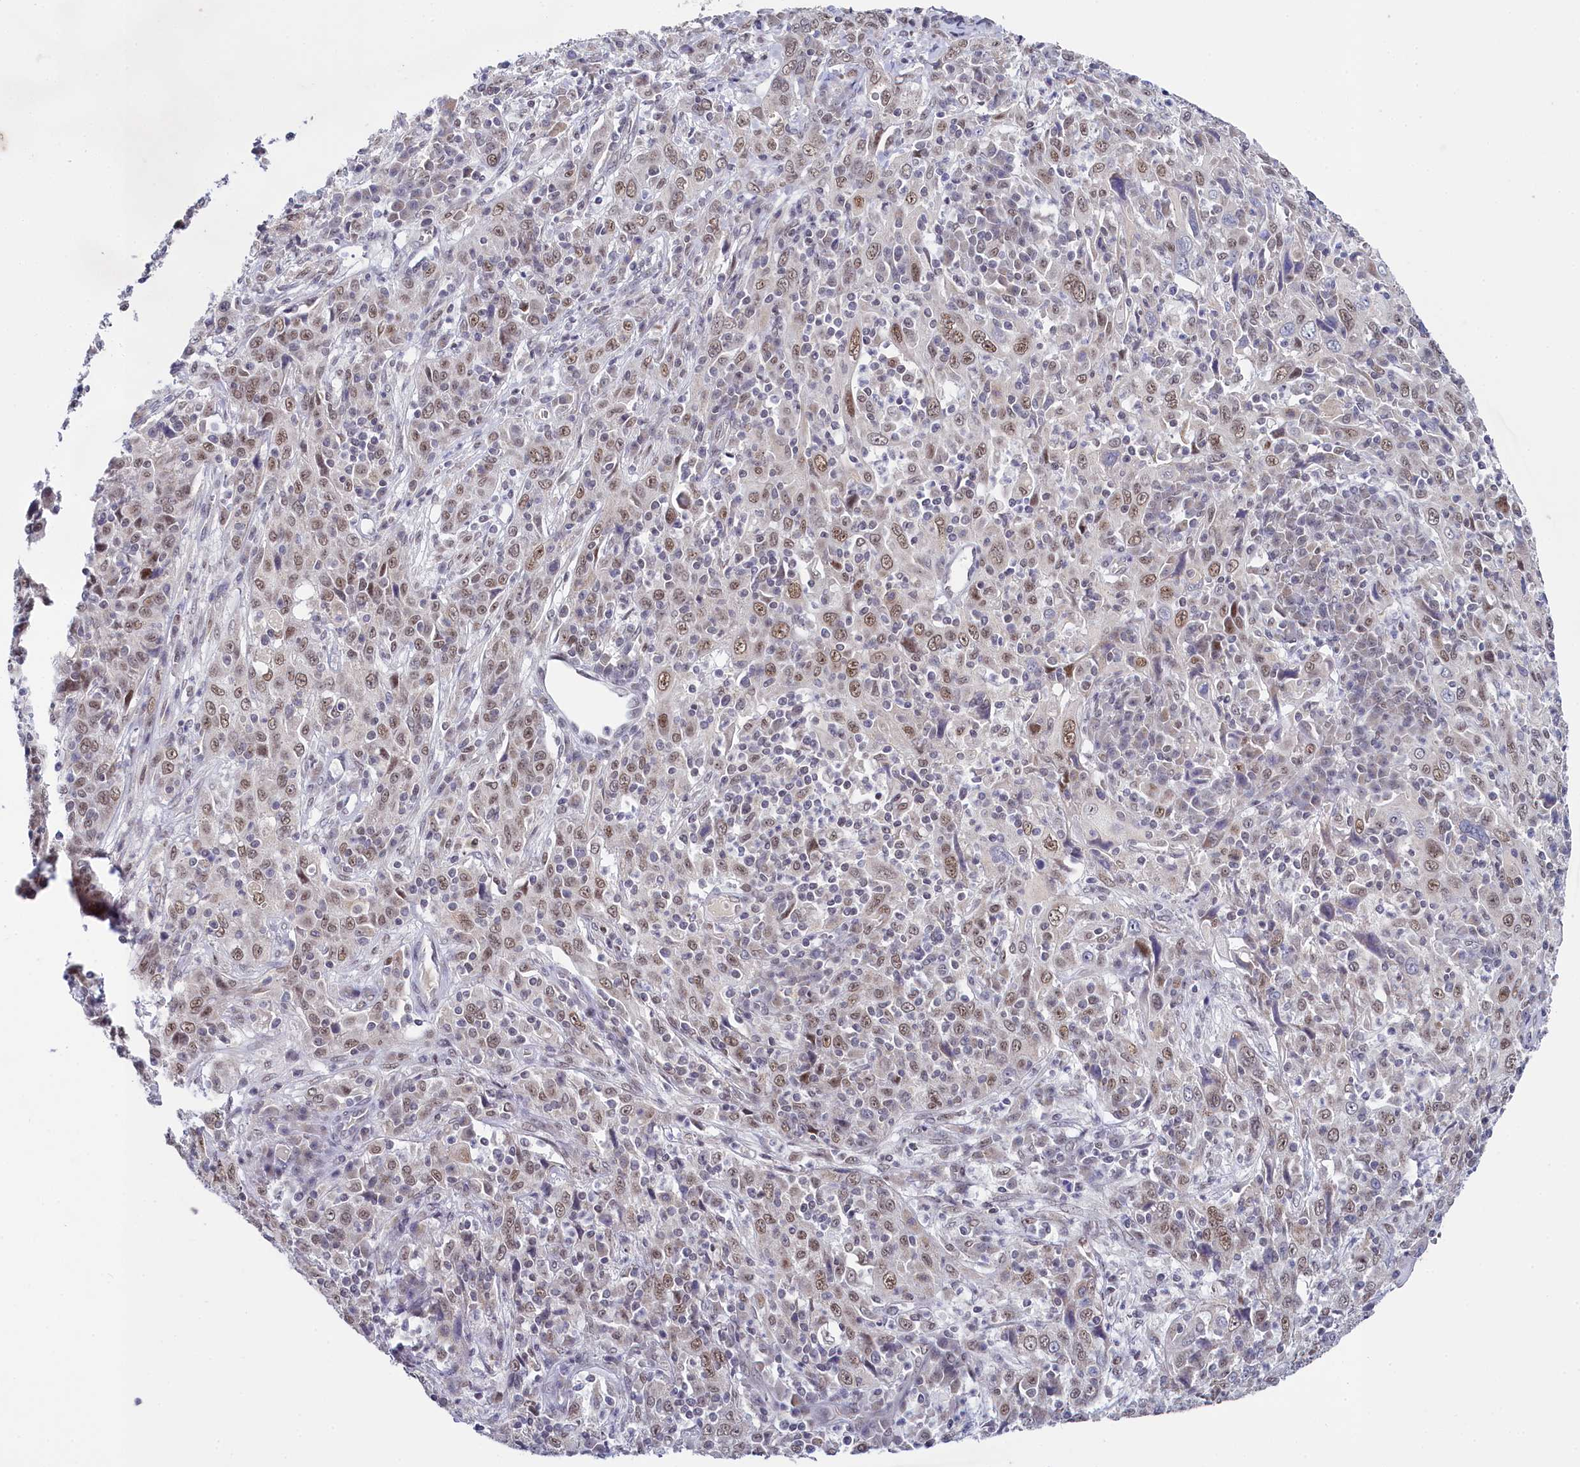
{"staining": {"intensity": "moderate", "quantity": ">75%", "location": "nuclear"}, "tissue": "cervical cancer", "cell_type": "Tumor cells", "image_type": "cancer", "snomed": [{"axis": "morphology", "description": "Squamous cell carcinoma, NOS"}, {"axis": "topography", "description": "Cervix"}], "caption": "Immunohistochemical staining of cervical squamous cell carcinoma exhibits medium levels of moderate nuclear protein expression in about >75% of tumor cells.", "gene": "PPHLN1", "patient": {"sex": "female", "age": 46}}